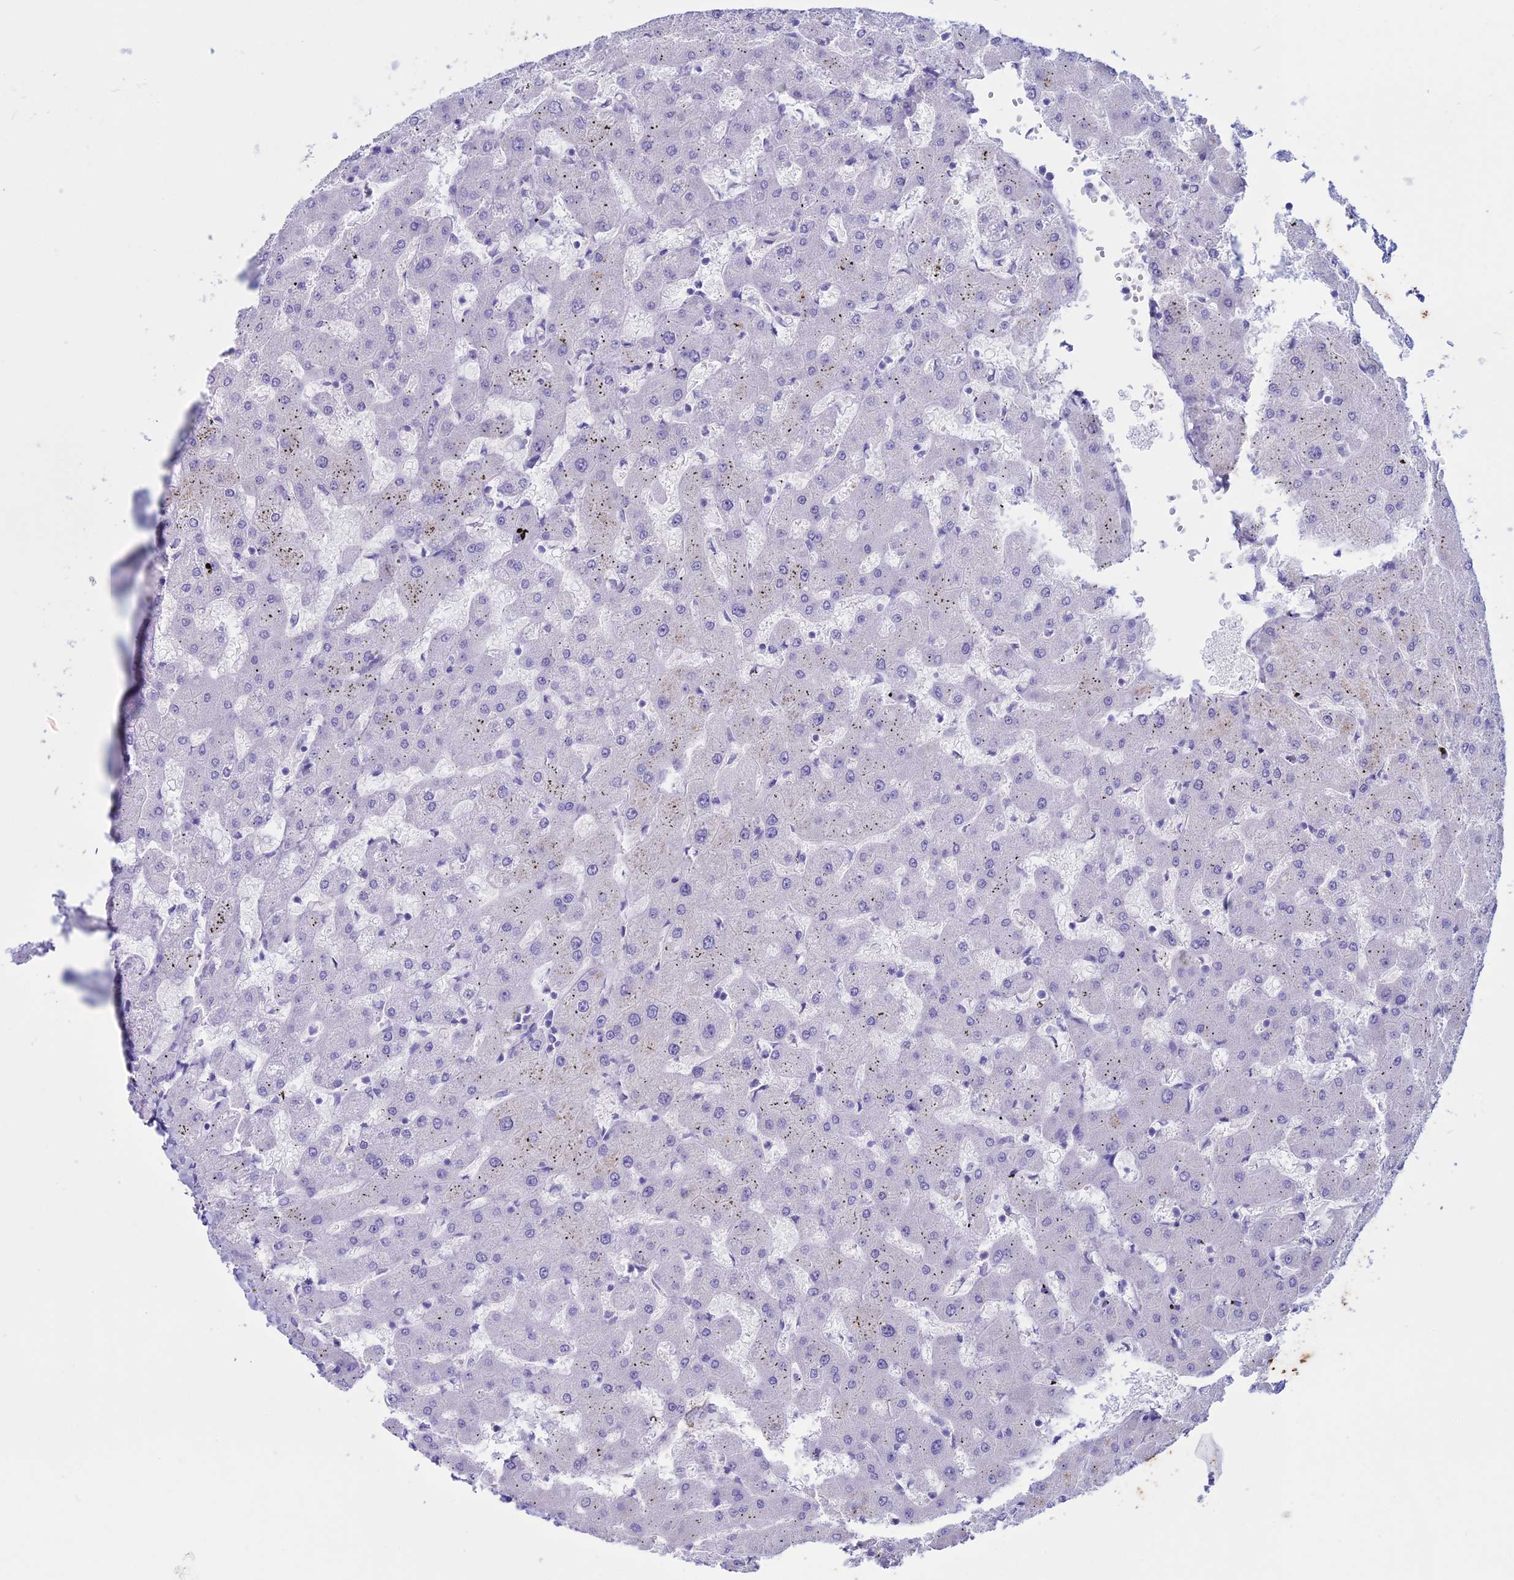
{"staining": {"intensity": "negative", "quantity": "none", "location": "none"}, "tissue": "liver", "cell_type": "Cholangiocytes", "image_type": "normal", "snomed": [{"axis": "morphology", "description": "Normal tissue, NOS"}, {"axis": "topography", "description": "Liver"}], "caption": "This is an IHC histopathology image of normal liver. There is no positivity in cholangiocytes.", "gene": "CLEC2L", "patient": {"sex": "female", "age": 63}}